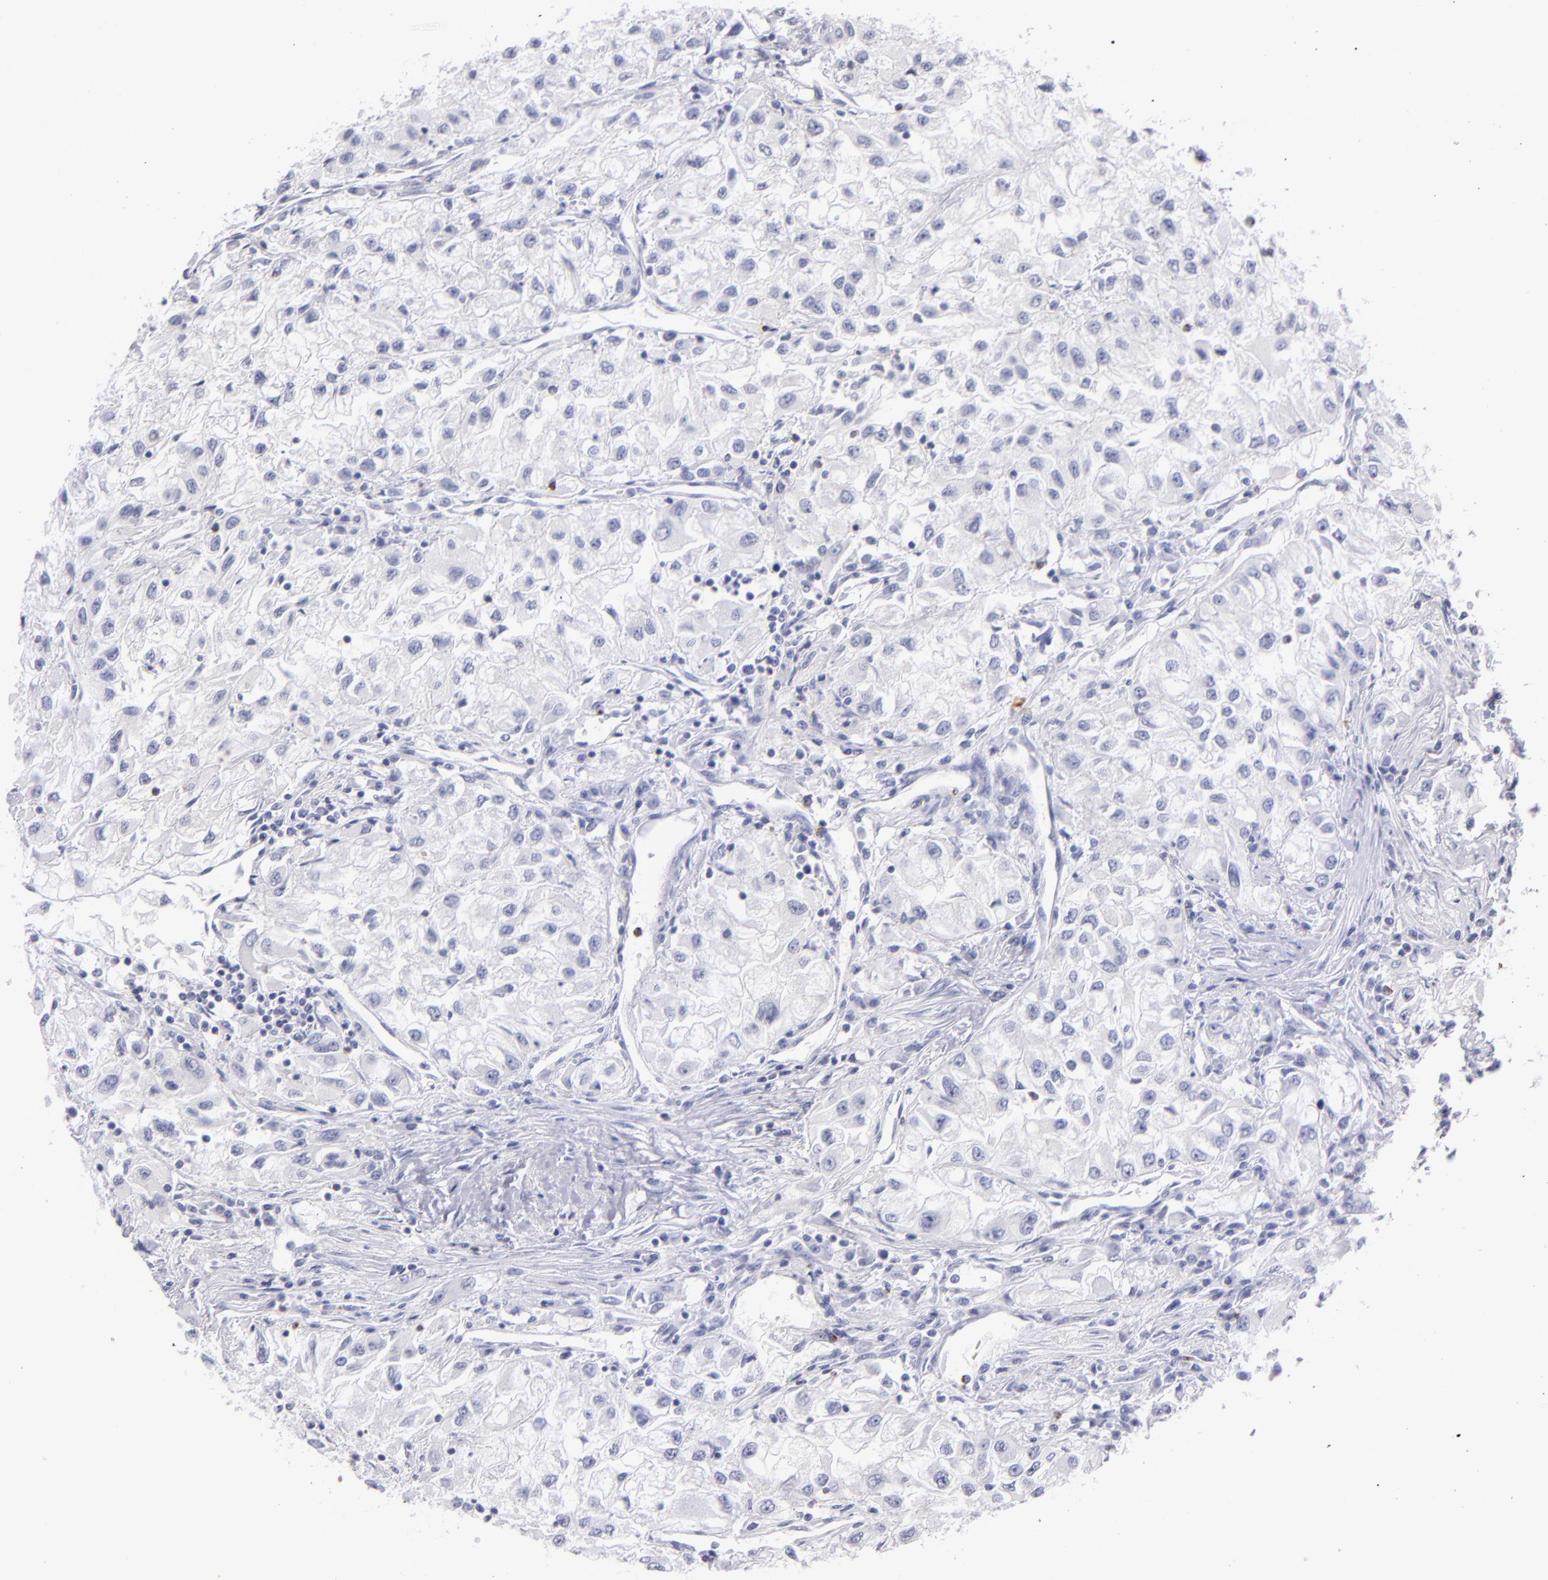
{"staining": {"intensity": "negative", "quantity": "none", "location": "none"}, "tissue": "renal cancer", "cell_type": "Tumor cells", "image_type": "cancer", "snomed": [{"axis": "morphology", "description": "Adenocarcinoma, NOS"}, {"axis": "topography", "description": "Kidney"}], "caption": "Tumor cells show no significant positivity in adenocarcinoma (renal). The staining was performed using DAB to visualize the protein expression in brown, while the nuclei were stained in blue with hematoxylin (Magnification: 20x).", "gene": "PRF1", "patient": {"sex": "male", "age": 59}}